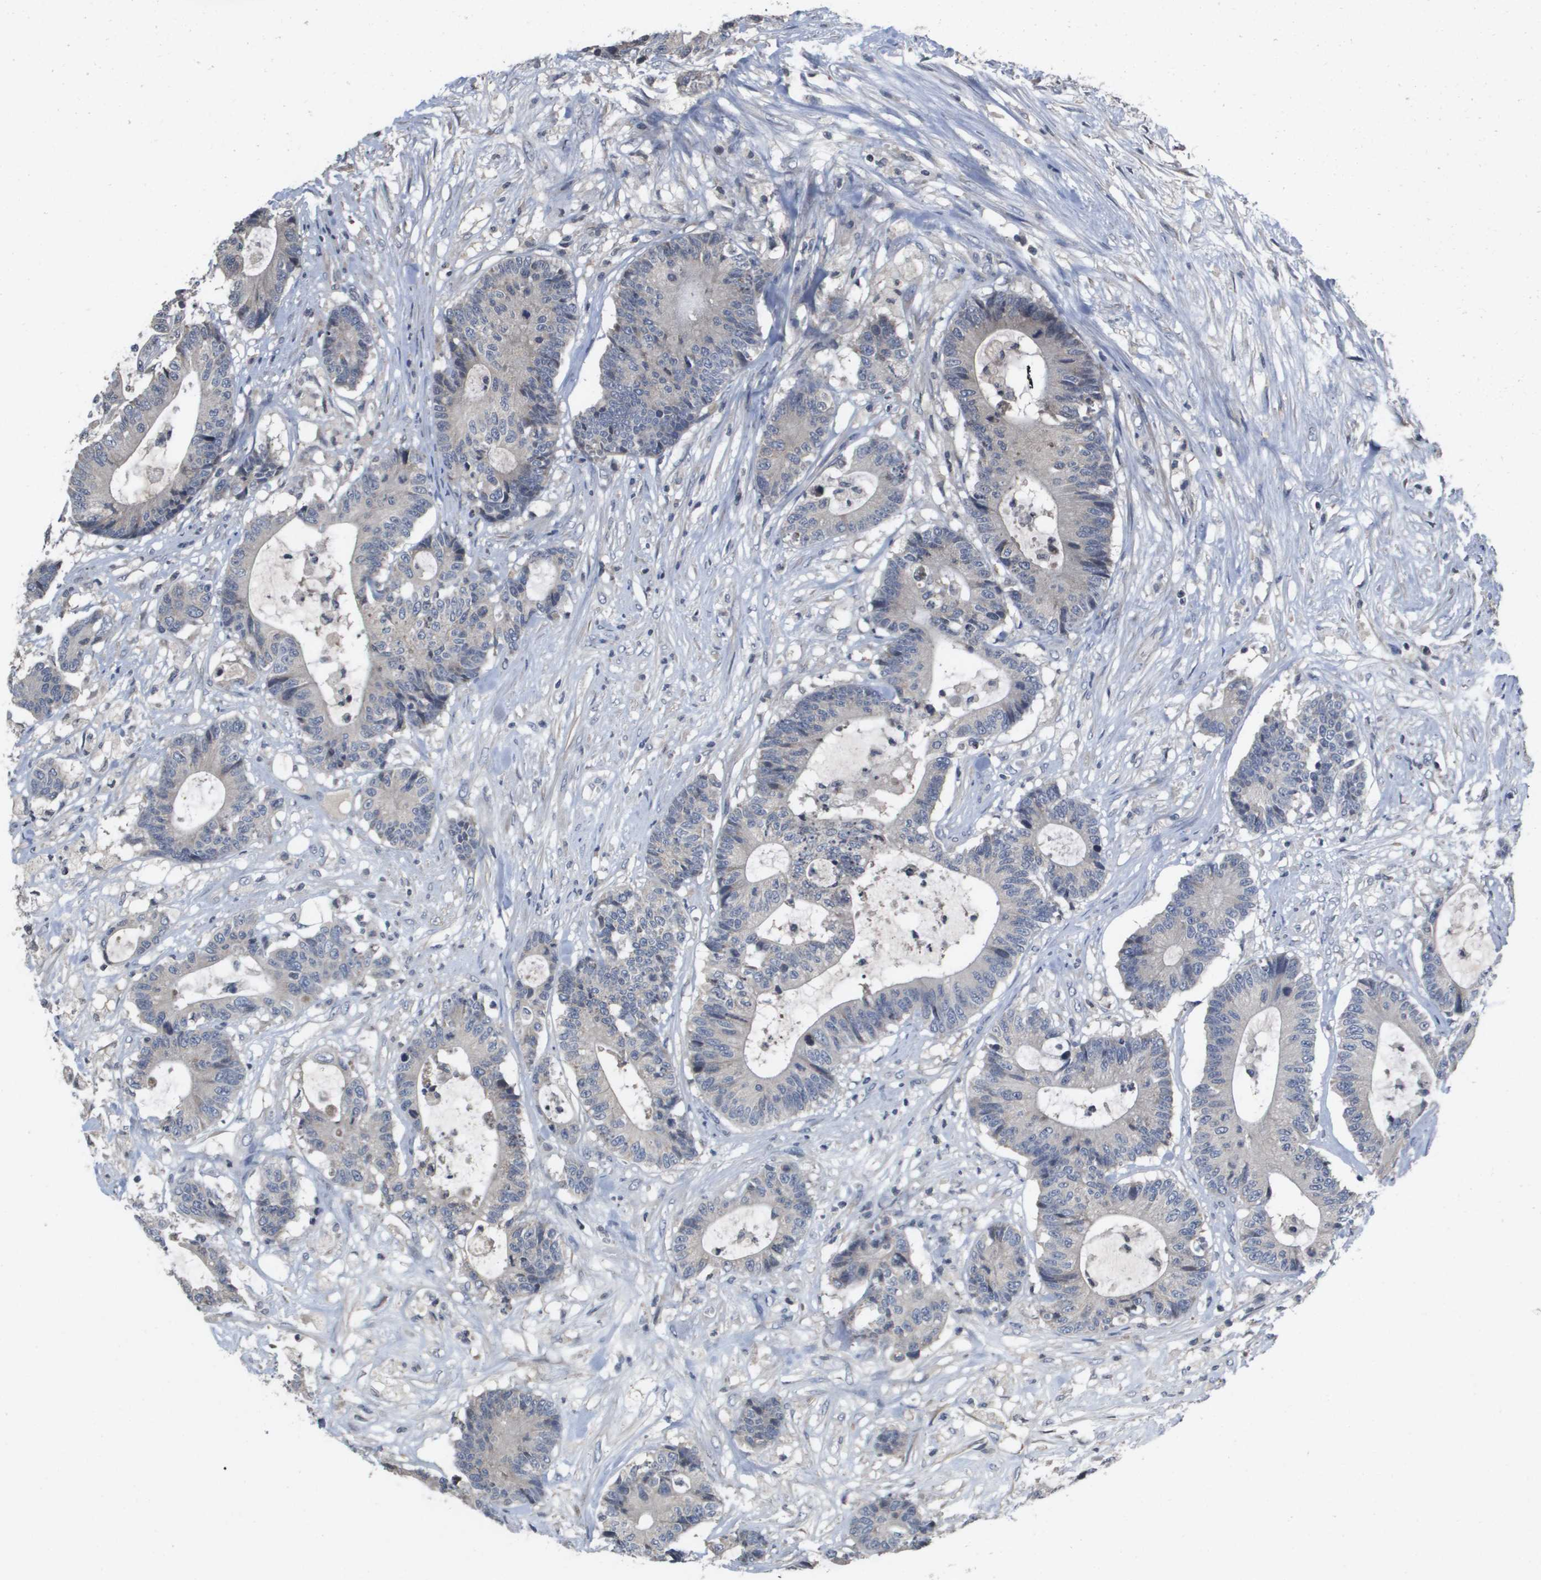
{"staining": {"intensity": "weak", "quantity": "<25%", "location": "cytoplasmic/membranous"}, "tissue": "colorectal cancer", "cell_type": "Tumor cells", "image_type": "cancer", "snomed": [{"axis": "morphology", "description": "Adenocarcinoma, NOS"}, {"axis": "topography", "description": "Colon"}], "caption": "High magnification brightfield microscopy of adenocarcinoma (colorectal) stained with DAB (3,3'-diaminobenzidine) (brown) and counterstained with hematoxylin (blue): tumor cells show no significant positivity. Brightfield microscopy of immunohistochemistry (IHC) stained with DAB (3,3'-diaminobenzidine) (brown) and hematoxylin (blue), captured at high magnification.", "gene": "CAPN11", "patient": {"sex": "female", "age": 84}}